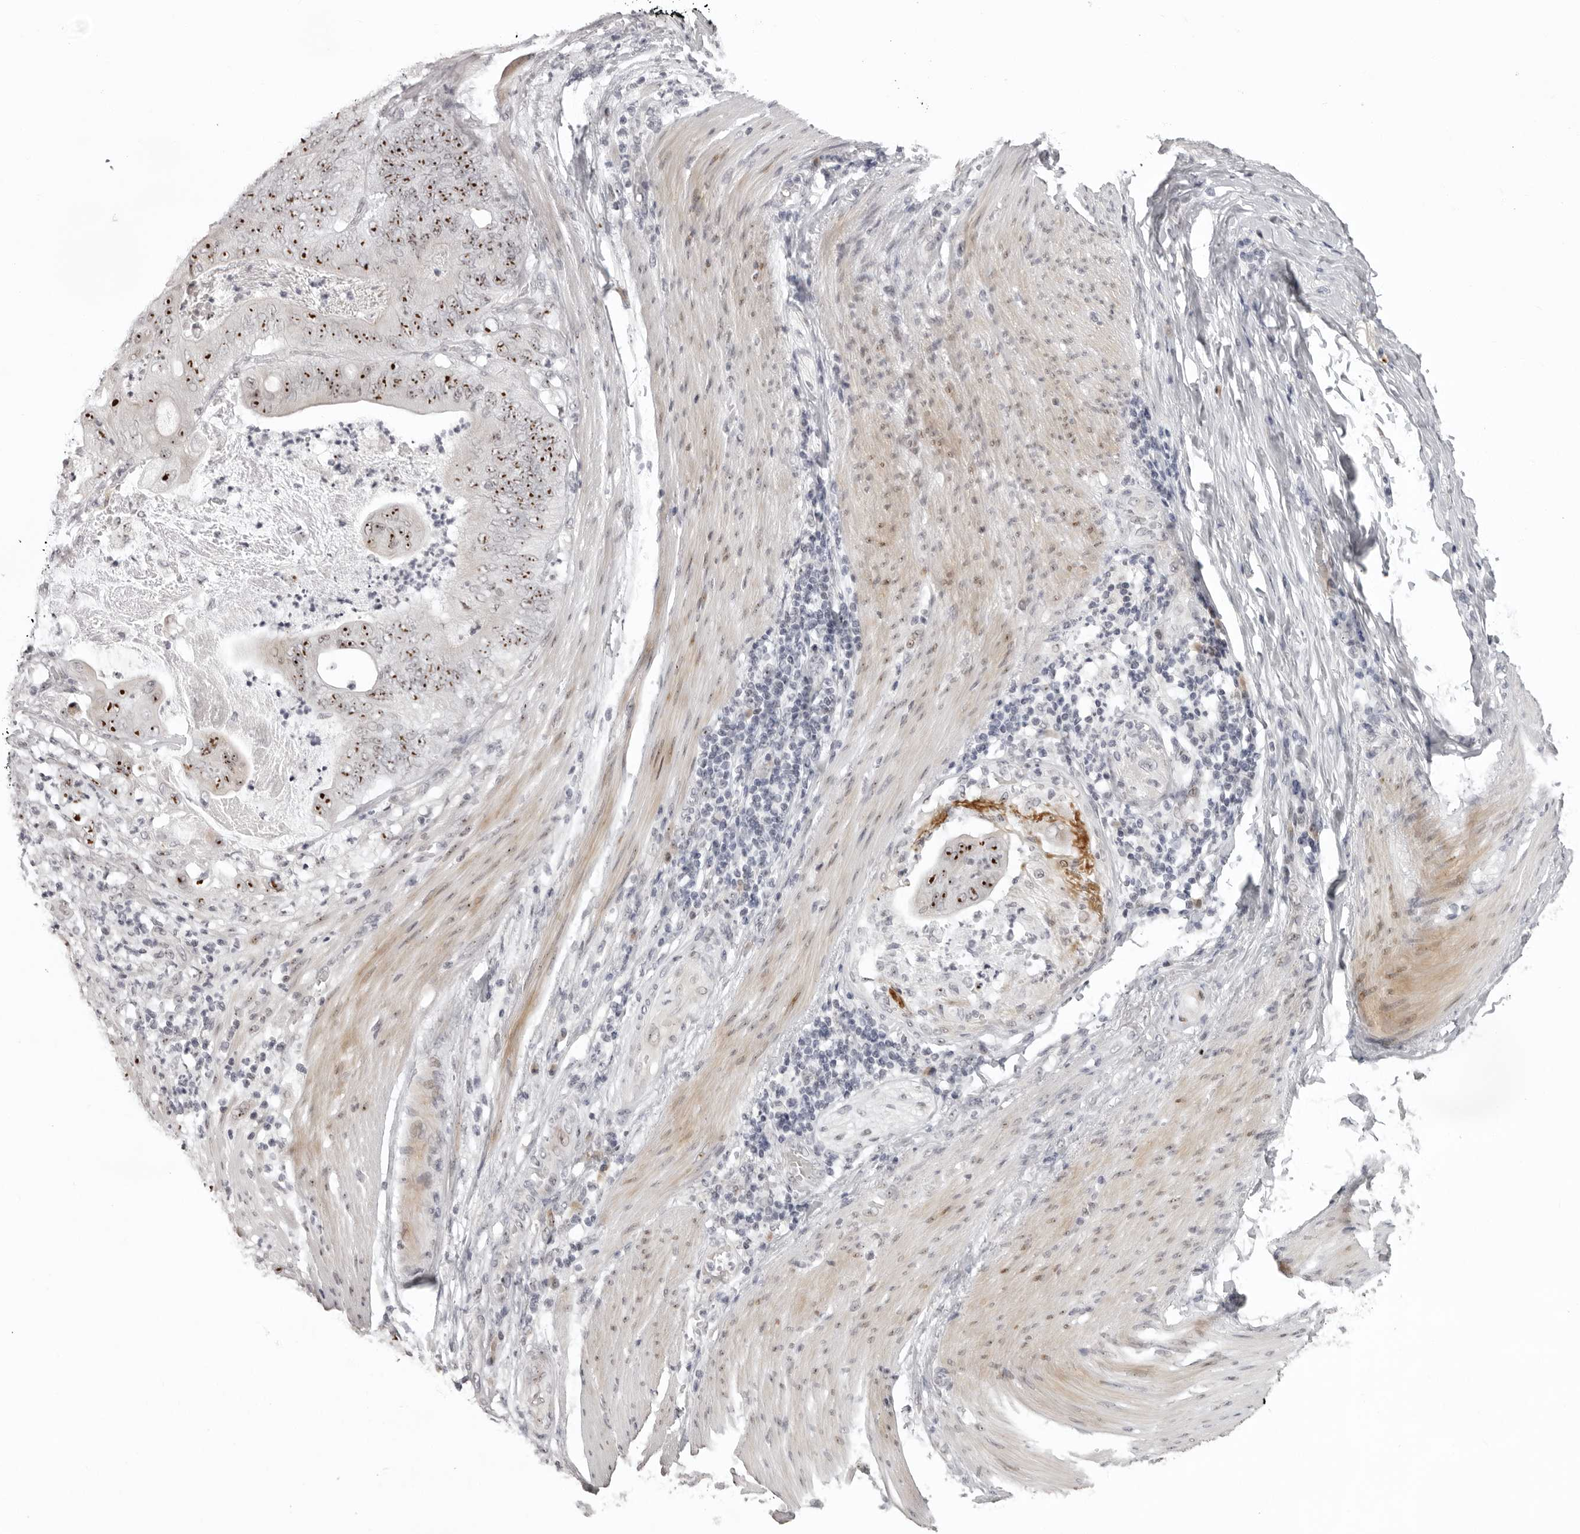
{"staining": {"intensity": "strong", "quantity": ">75%", "location": "nuclear"}, "tissue": "stomach cancer", "cell_type": "Tumor cells", "image_type": "cancer", "snomed": [{"axis": "morphology", "description": "Adenocarcinoma, NOS"}, {"axis": "topography", "description": "Stomach"}], "caption": "Immunohistochemical staining of human stomach cancer shows high levels of strong nuclear protein positivity in approximately >75% of tumor cells. (IHC, brightfield microscopy, high magnification).", "gene": "HELZ", "patient": {"sex": "female", "age": 73}}